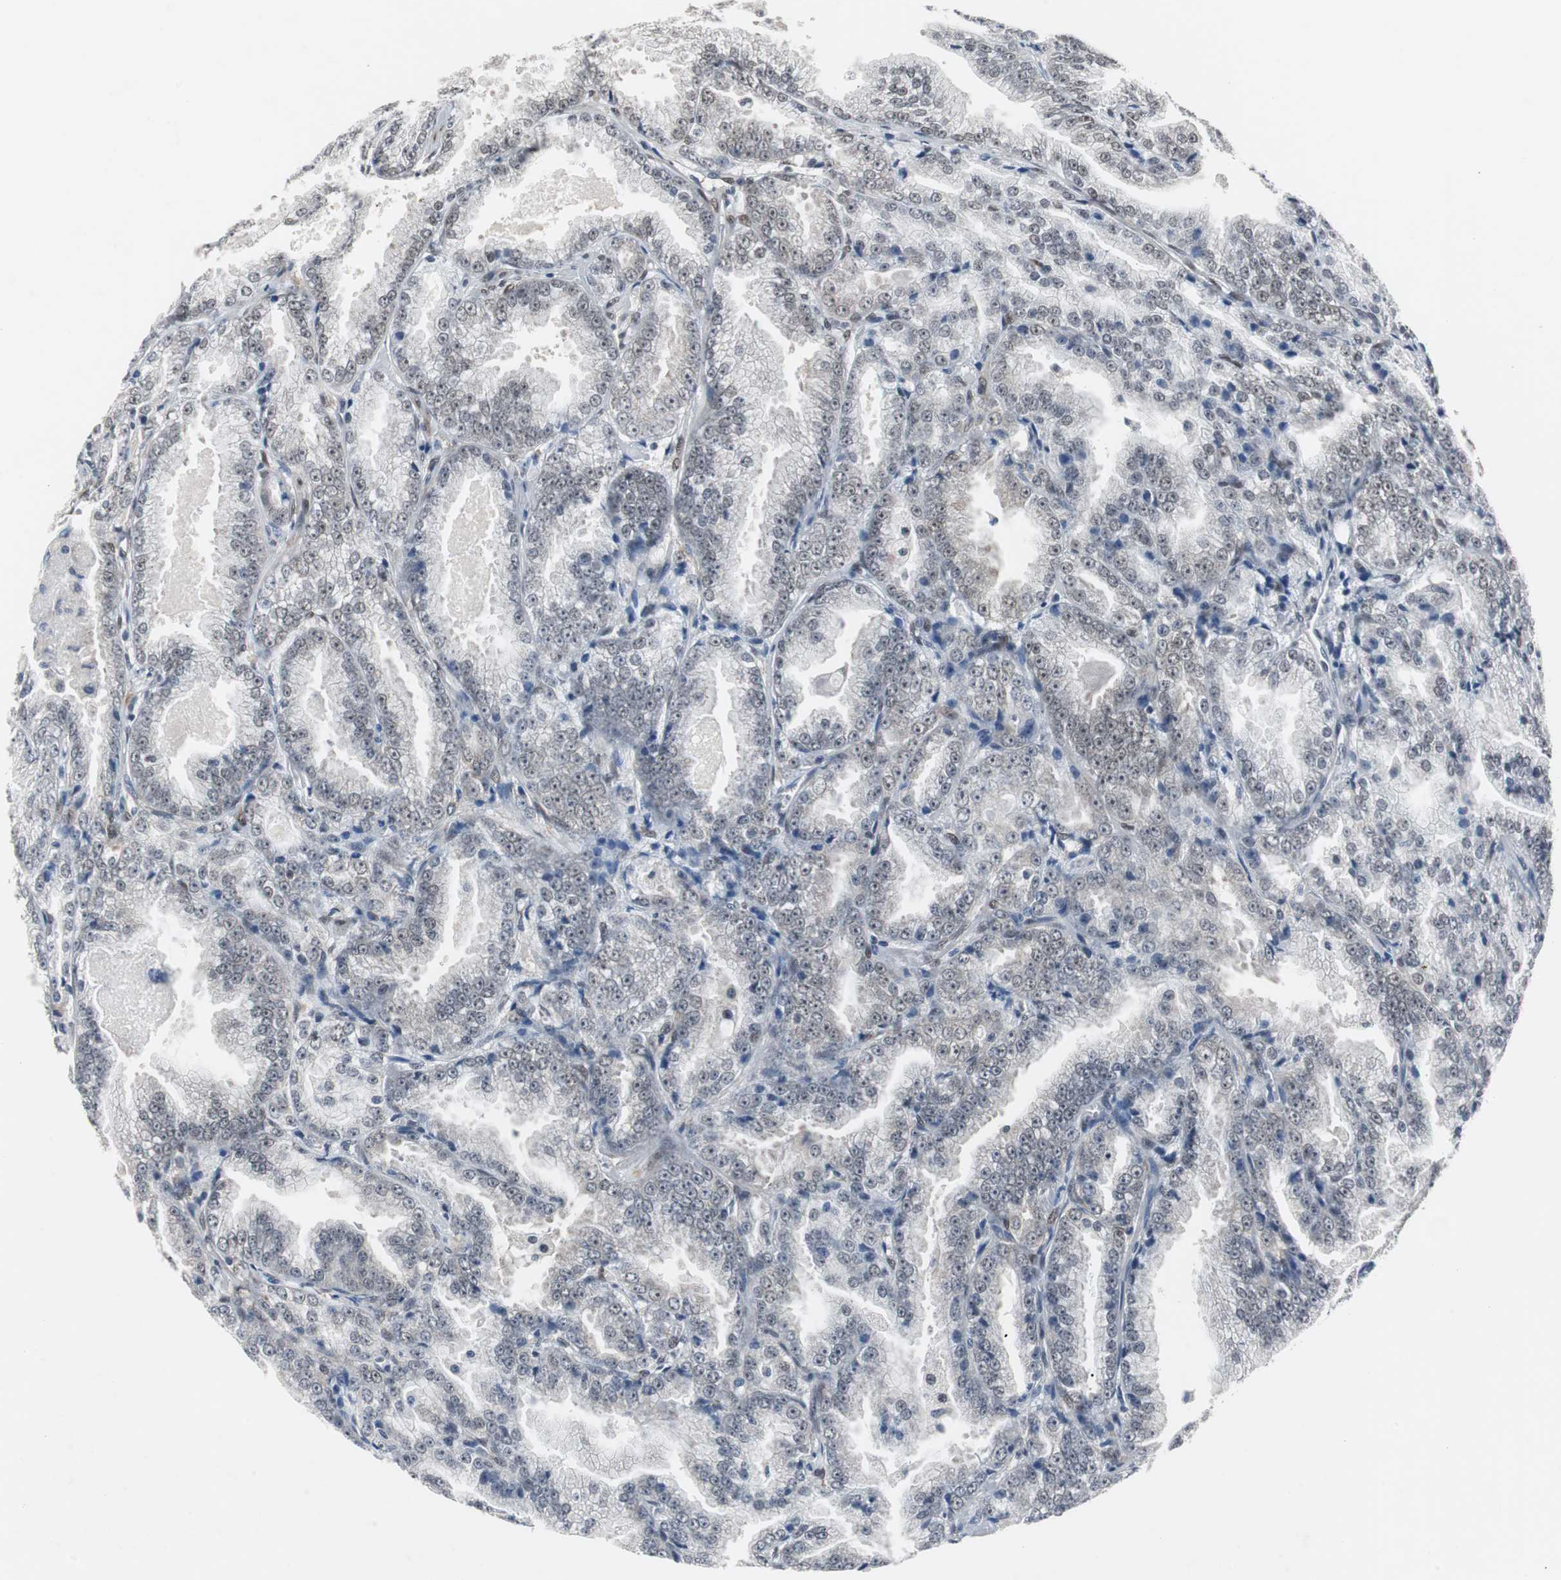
{"staining": {"intensity": "negative", "quantity": "none", "location": "none"}, "tissue": "prostate cancer", "cell_type": "Tumor cells", "image_type": "cancer", "snomed": [{"axis": "morphology", "description": "Adenocarcinoma, High grade"}, {"axis": "topography", "description": "Prostate"}], "caption": "Prostate cancer was stained to show a protein in brown. There is no significant positivity in tumor cells.", "gene": "ZHX2", "patient": {"sex": "male", "age": 61}}